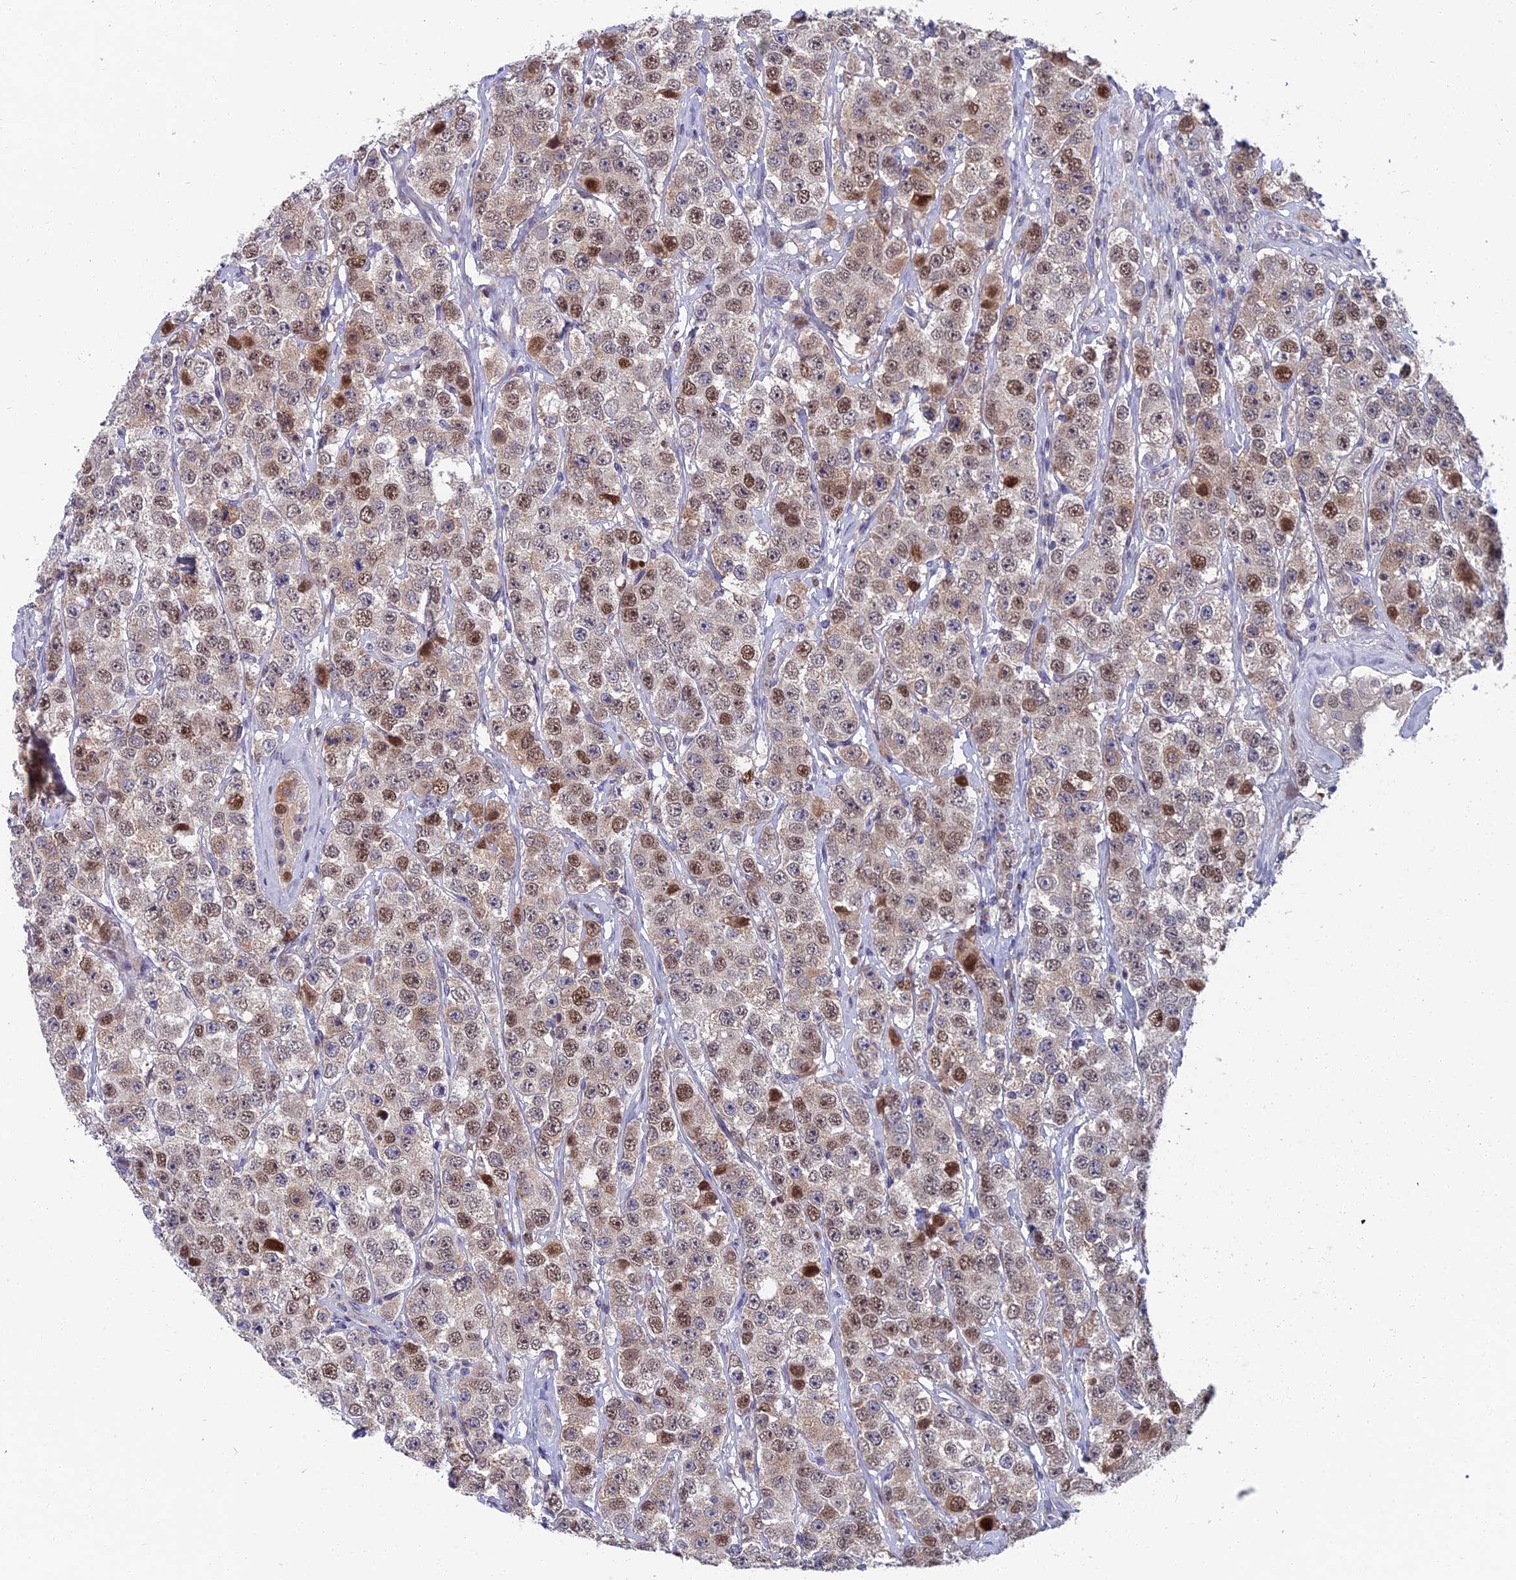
{"staining": {"intensity": "moderate", "quantity": ">75%", "location": "nuclear"}, "tissue": "testis cancer", "cell_type": "Tumor cells", "image_type": "cancer", "snomed": [{"axis": "morphology", "description": "Seminoma, NOS"}, {"axis": "topography", "description": "Testis"}], "caption": "Immunohistochemical staining of human testis cancer reveals medium levels of moderate nuclear positivity in about >75% of tumor cells. (DAB (3,3'-diaminobenzidine) = brown stain, brightfield microscopy at high magnification).", "gene": "LIG1", "patient": {"sex": "male", "age": 28}}